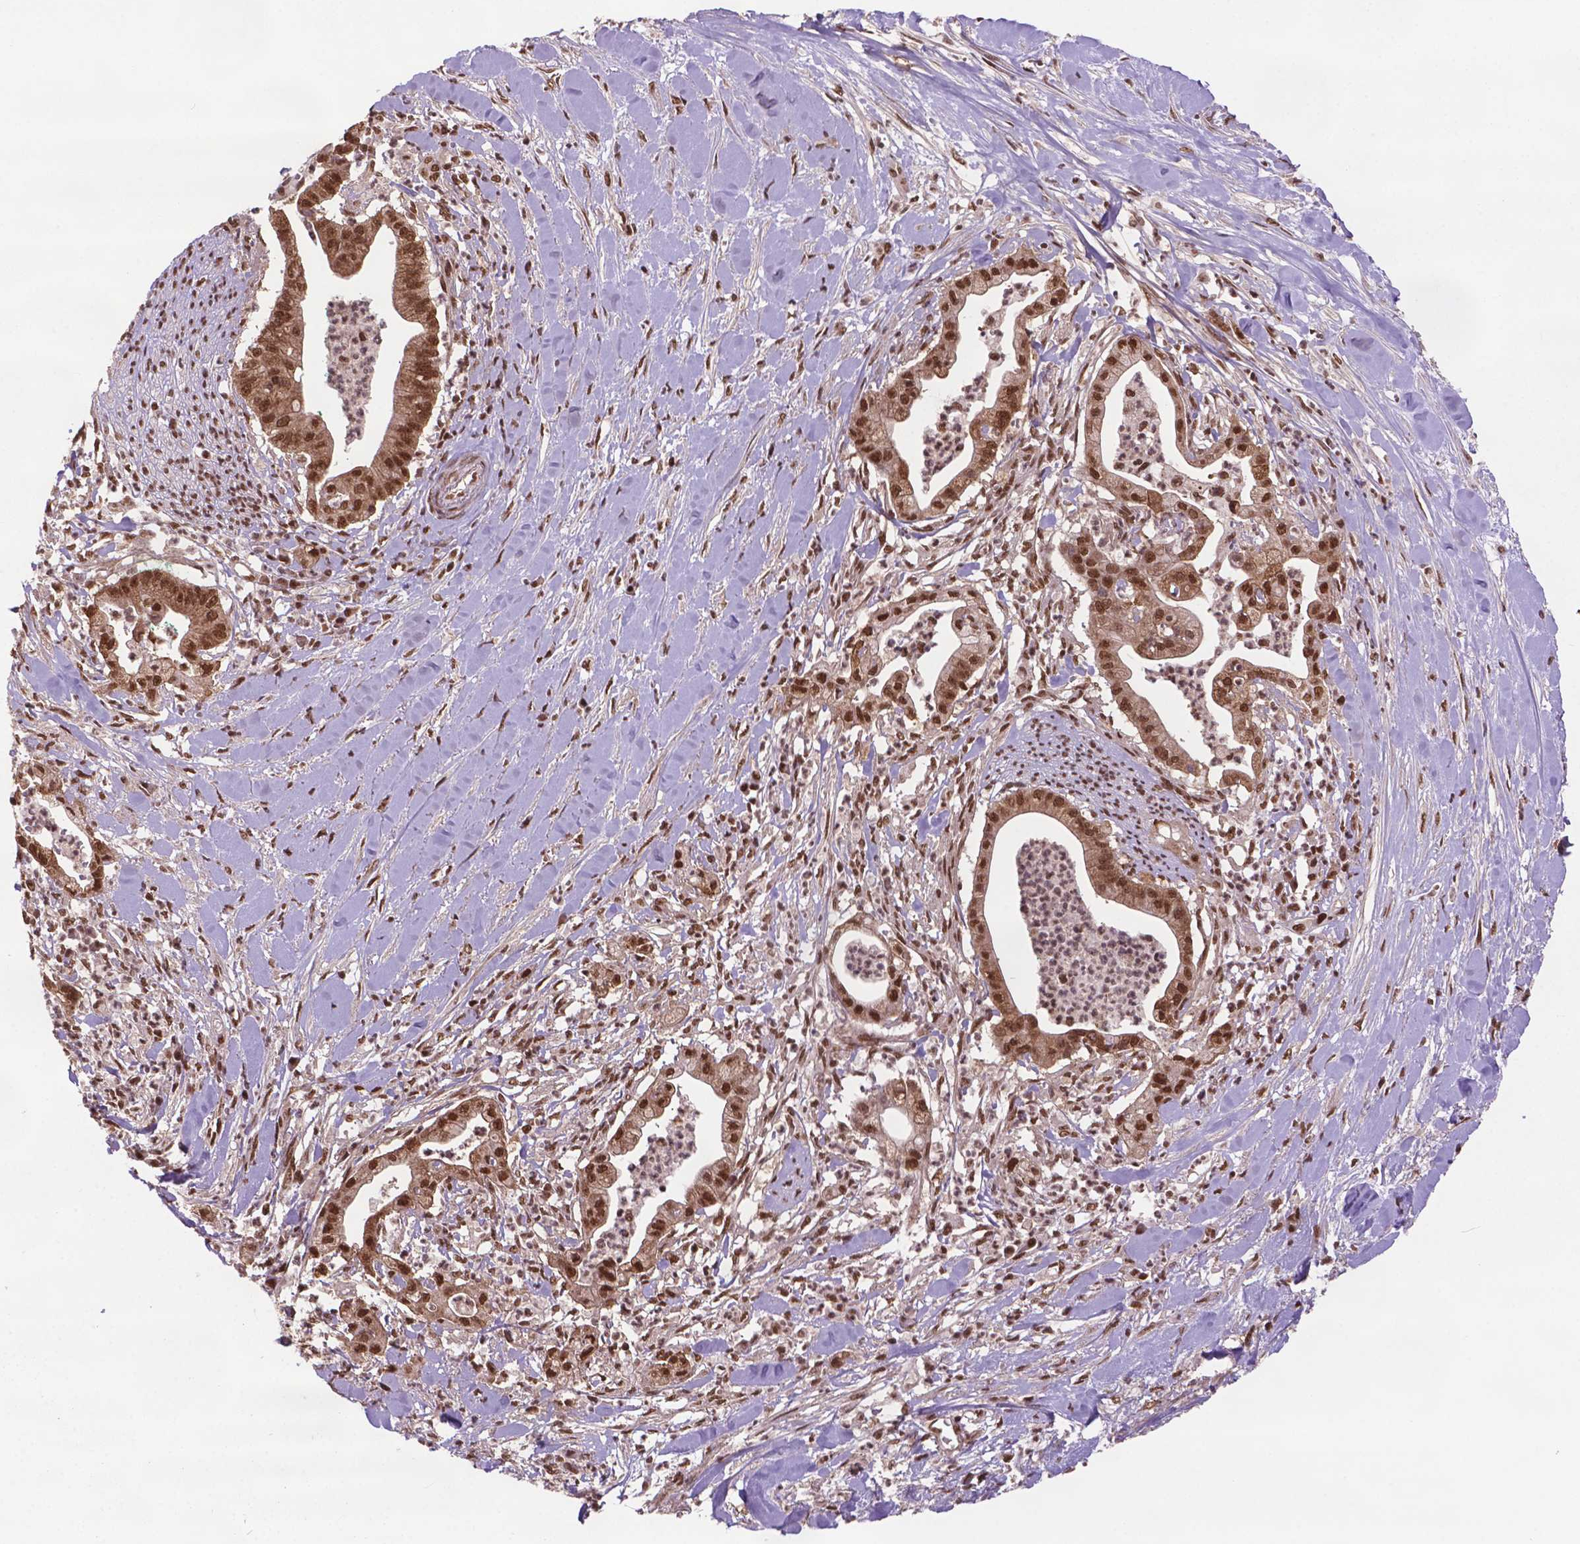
{"staining": {"intensity": "strong", "quantity": ">75%", "location": "nuclear"}, "tissue": "pancreatic cancer", "cell_type": "Tumor cells", "image_type": "cancer", "snomed": [{"axis": "morphology", "description": "Normal tissue, NOS"}, {"axis": "morphology", "description": "Adenocarcinoma, NOS"}, {"axis": "topography", "description": "Lymph node"}, {"axis": "topography", "description": "Pancreas"}], "caption": "Tumor cells show high levels of strong nuclear staining in approximately >75% of cells in pancreatic adenocarcinoma.", "gene": "SIRT6", "patient": {"sex": "female", "age": 58}}